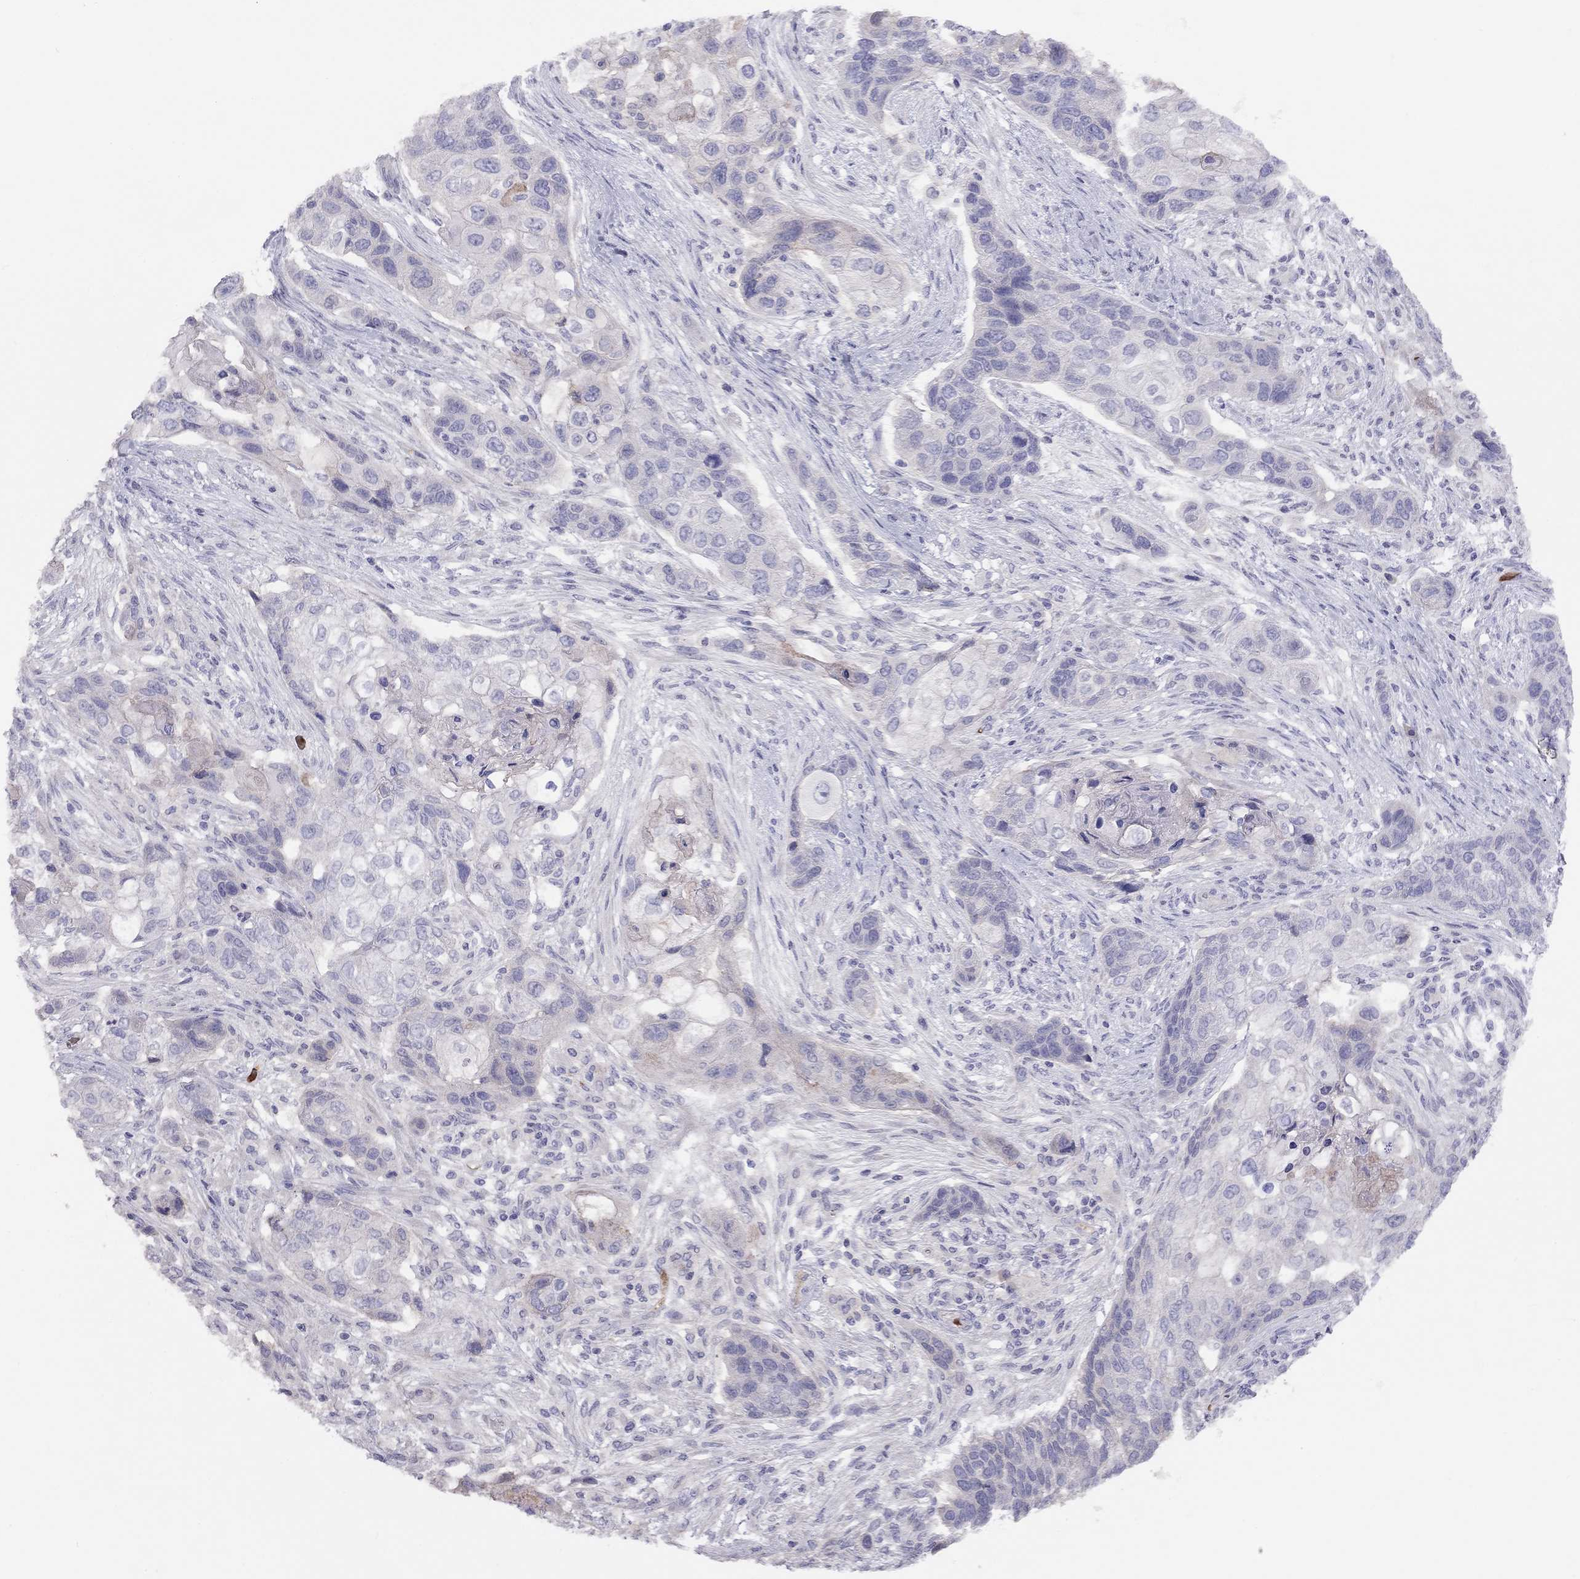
{"staining": {"intensity": "negative", "quantity": "none", "location": "none"}, "tissue": "lung cancer", "cell_type": "Tumor cells", "image_type": "cancer", "snomed": [{"axis": "morphology", "description": "Squamous cell carcinoma, NOS"}, {"axis": "topography", "description": "Lung"}], "caption": "This is a micrograph of immunohistochemistry staining of lung cancer (squamous cell carcinoma), which shows no expression in tumor cells.", "gene": "RHD", "patient": {"sex": "male", "age": 69}}